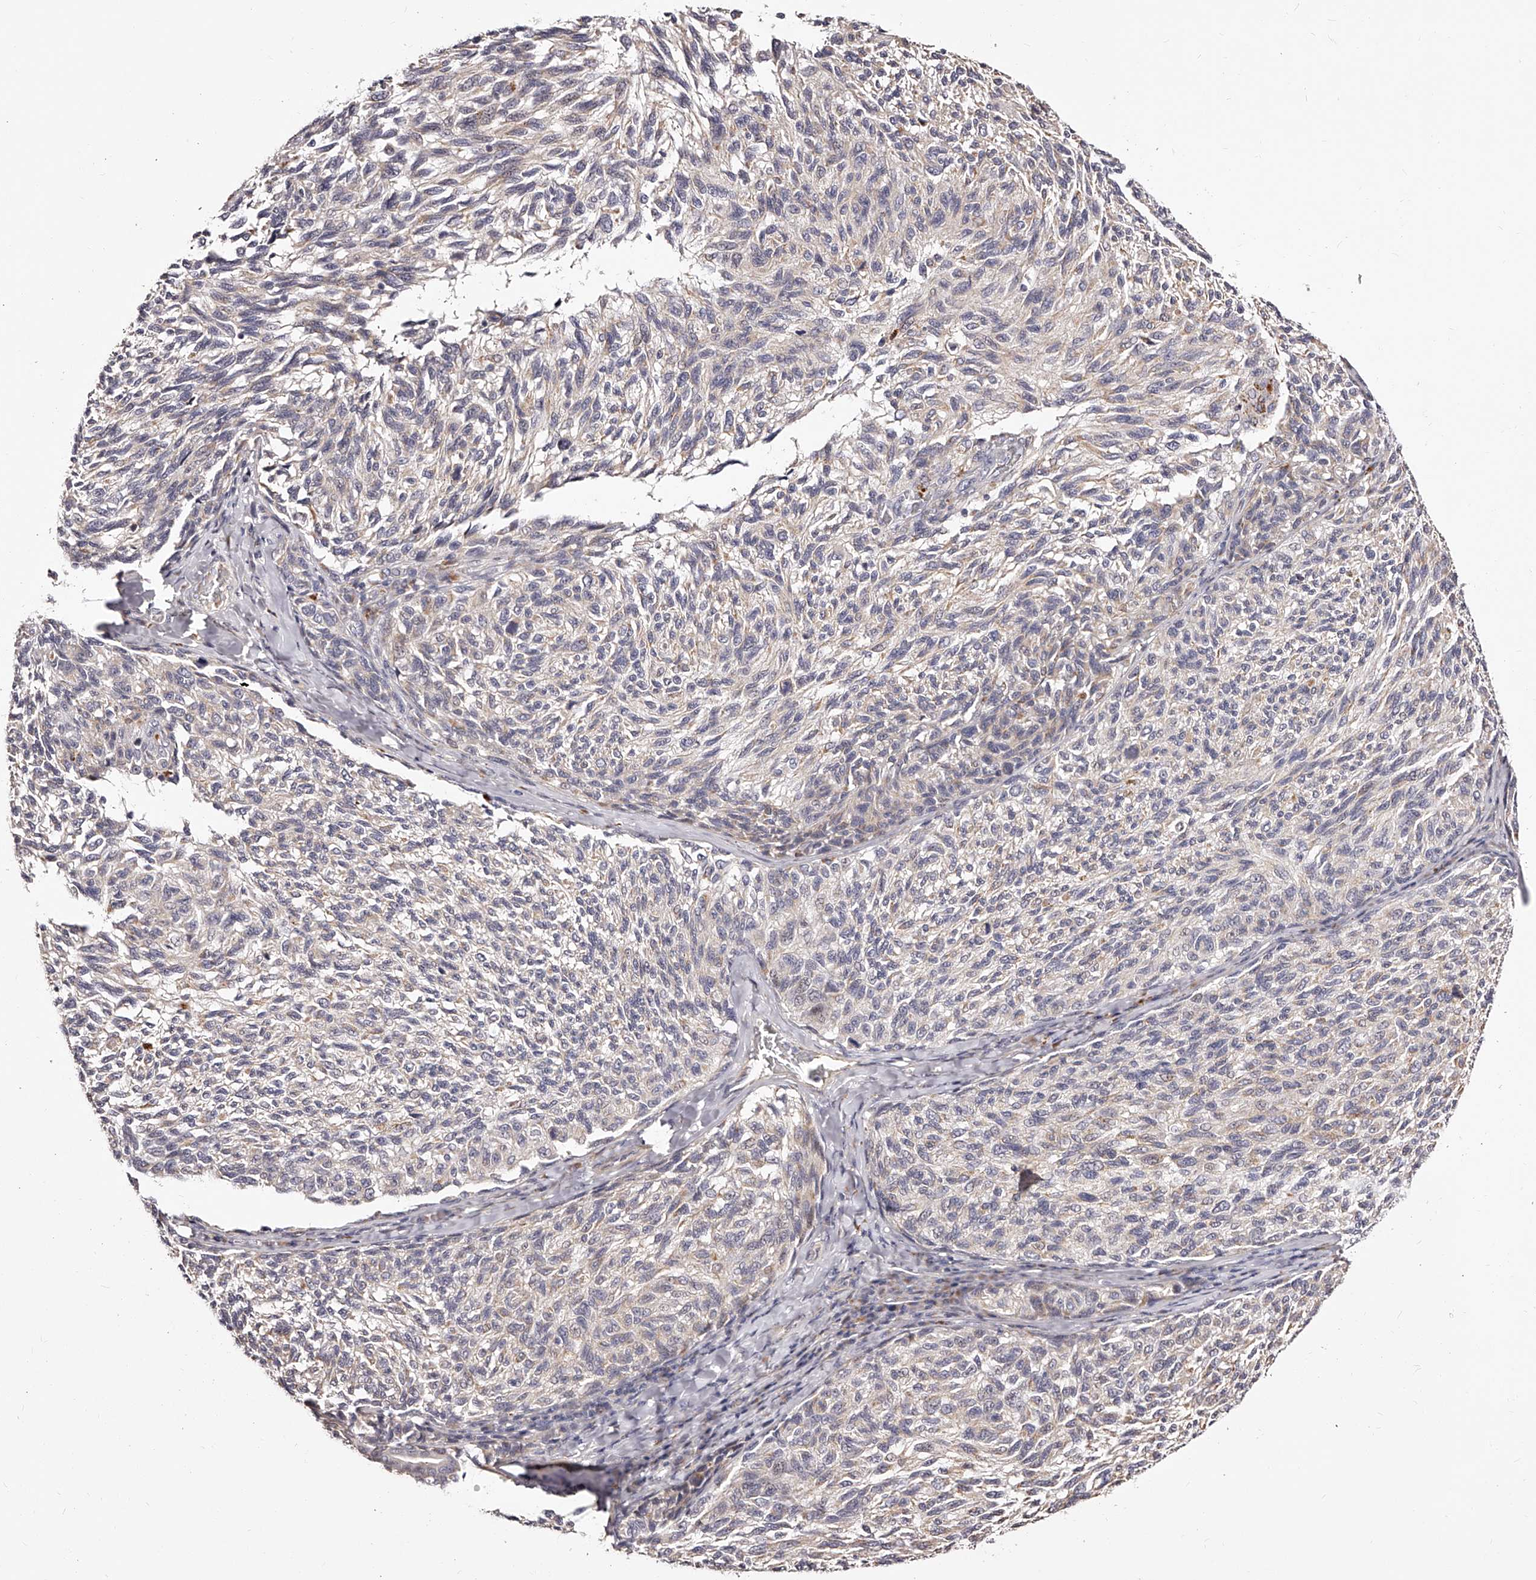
{"staining": {"intensity": "negative", "quantity": "none", "location": "none"}, "tissue": "melanoma", "cell_type": "Tumor cells", "image_type": "cancer", "snomed": [{"axis": "morphology", "description": "Malignant melanoma, NOS"}, {"axis": "topography", "description": "Skin"}], "caption": "This is an immunohistochemistry photomicrograph of melanoma. There is no staining in tumor cells.", "gene": "ZNF502", "patient": {"sex": "female", "age": 73}}